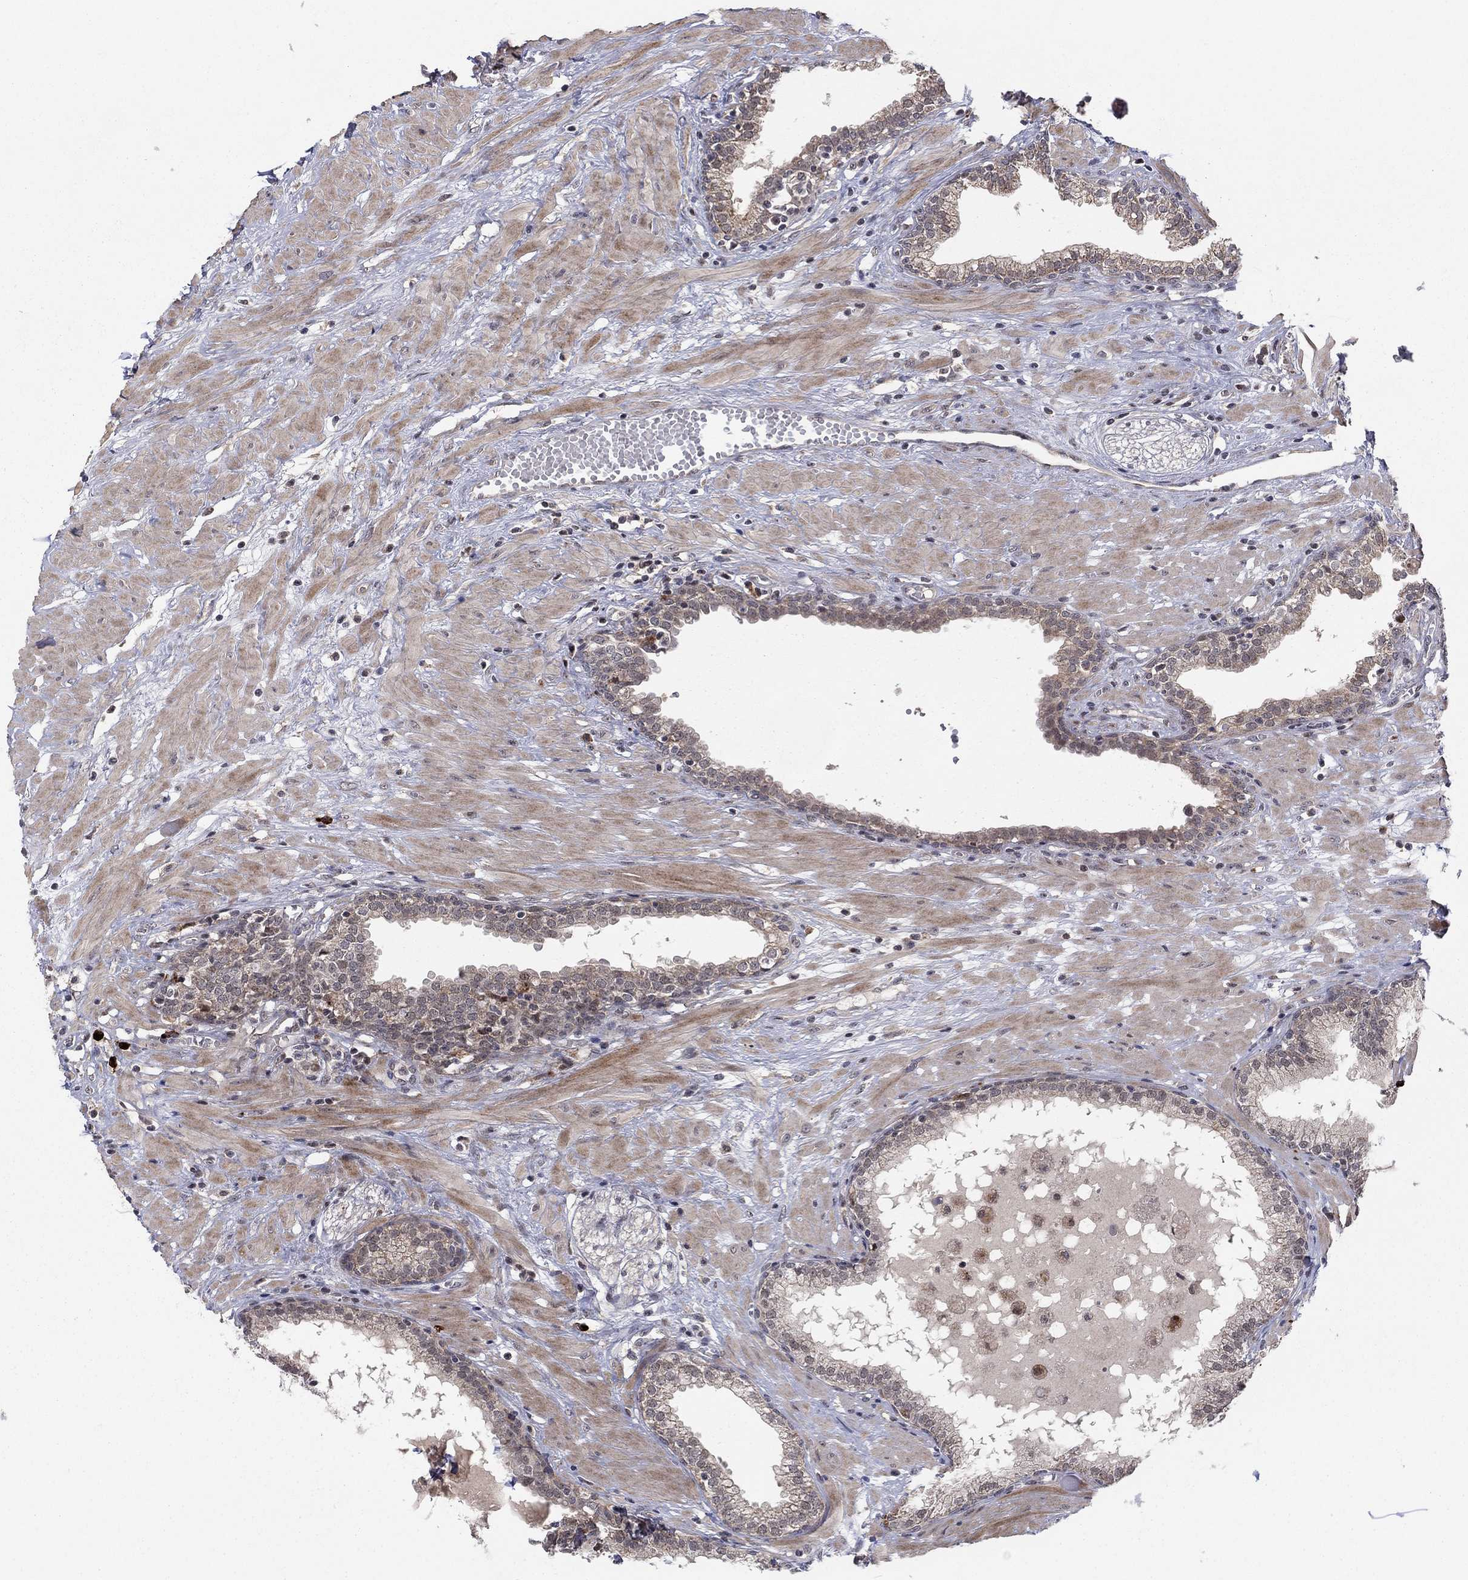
{"staining": {"intensity": "weak", "quantity": "25%-75%", "location": "cytoplasmic/membranous"}, "tissue": "prostate", "cell_type": "Glandular cells", "image_type": "normal", "snomed": [{"axis": "morphology", "description": "Normal tissue, NOS"}, {"axis": "topography", "description": "Prostate"}], "caption": "A photomicrograph of human prostate stained for a protein reveals weak cytoplasmic/membranous brown staining in glandular cells. (Brightfield microscopy of DAB IHC at high magnification).", "gene": "ZNF395", "patient": {"sex": "male", "age": 64}}